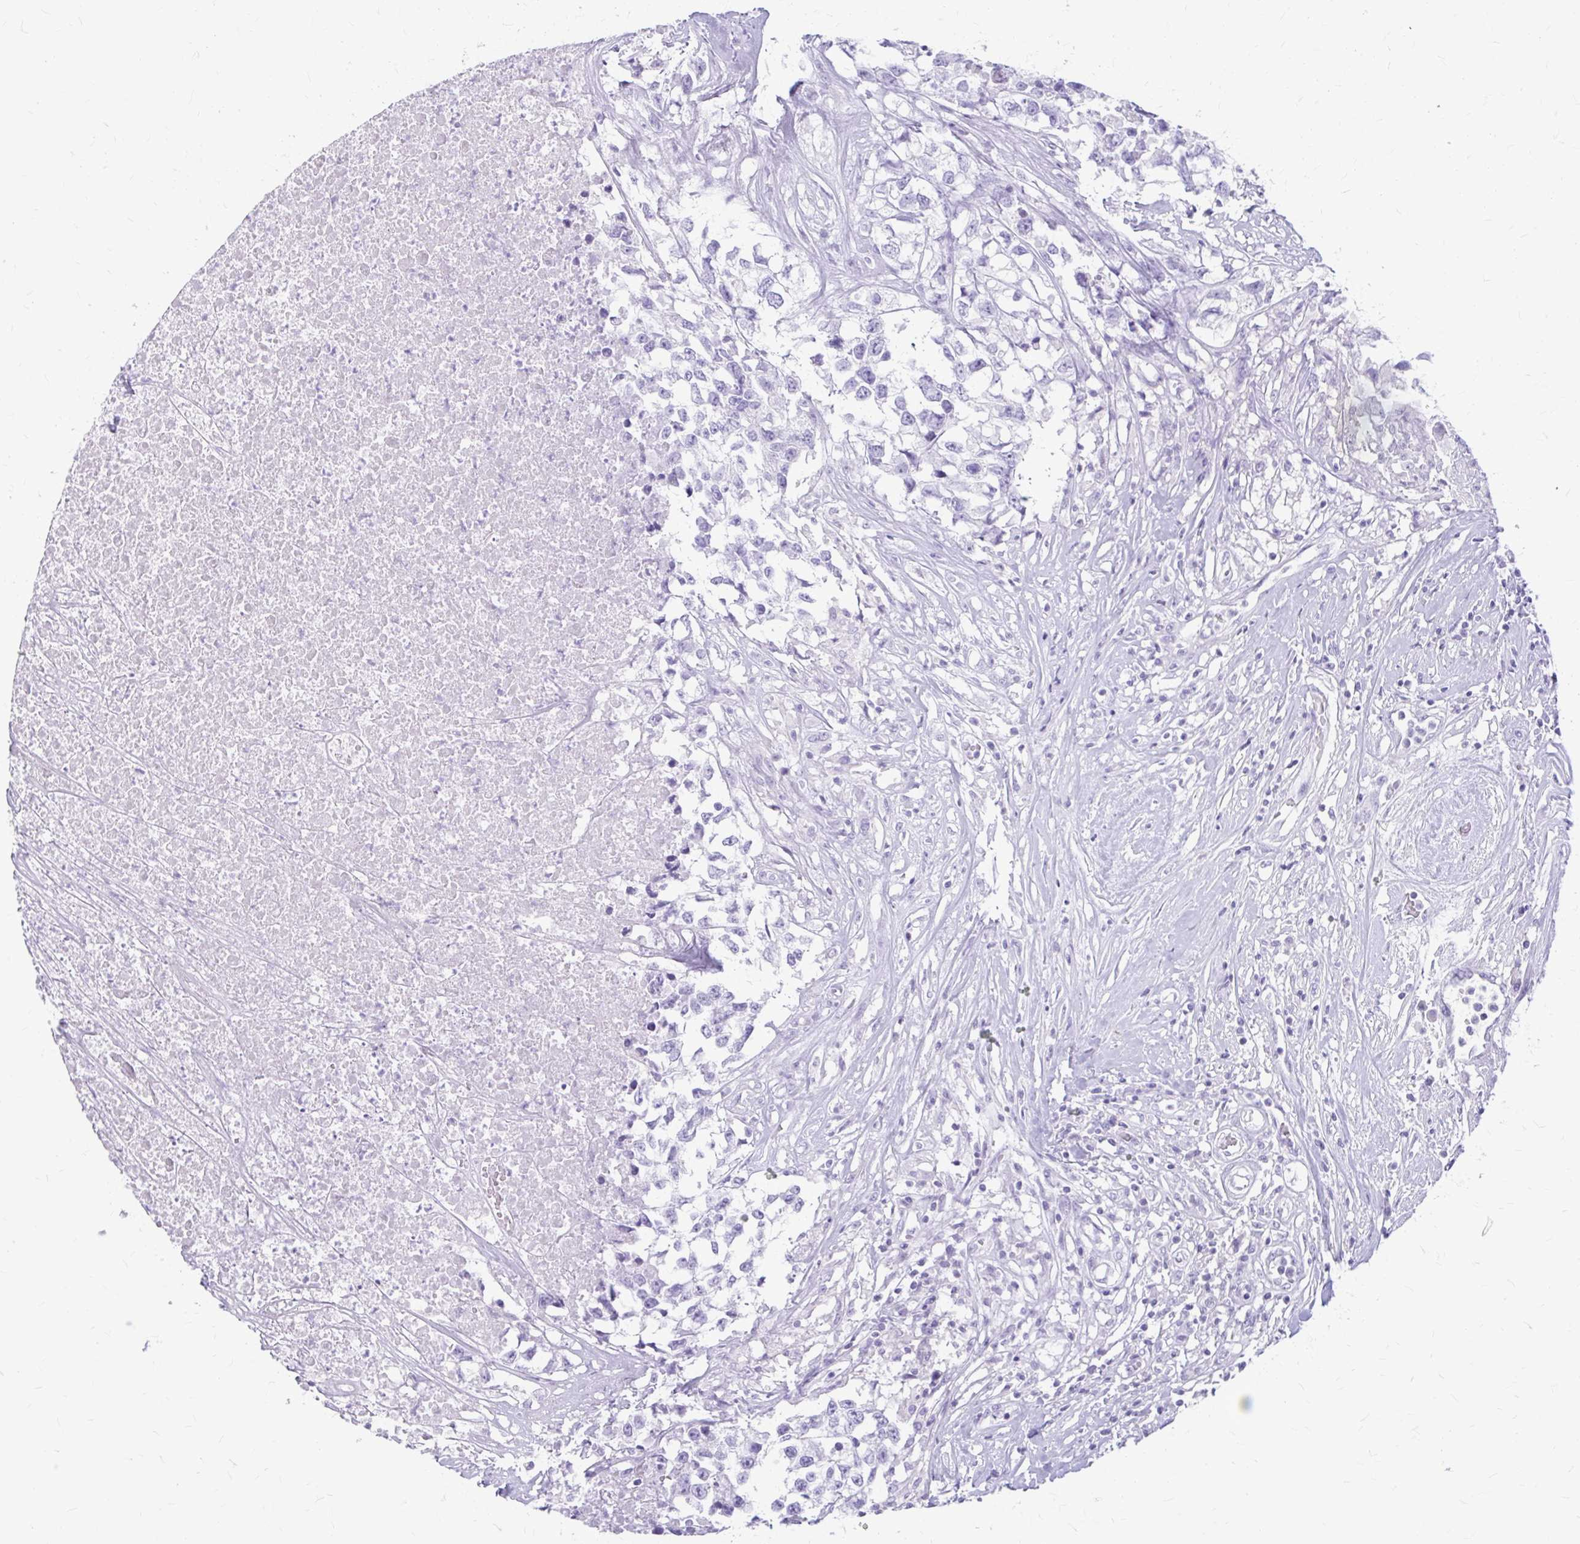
{"staining": {"intensity": "negative", "quantity": "none", "location": "none"}, "tissue": "testis cancer", "cell_type": "Tumor cells", "image_type": "cancer", "snomed": [{"axis": "morphology", "description": "Carcinoma, Embryonal, NOS"}, {"axis": "topography", "description": "Testis"}], "caption": "Immunohistochemistry (IHC) image of neoplastic tissue: human testis cancer (embryonal carcinoma) stained with DAB shows no significant protein expression in tumor cells. (Immunohistochemistry, brightfield microscopy, high magnification).", "gene": "KLHDC7A", "patient": {"sex": "male", "age": 83}}